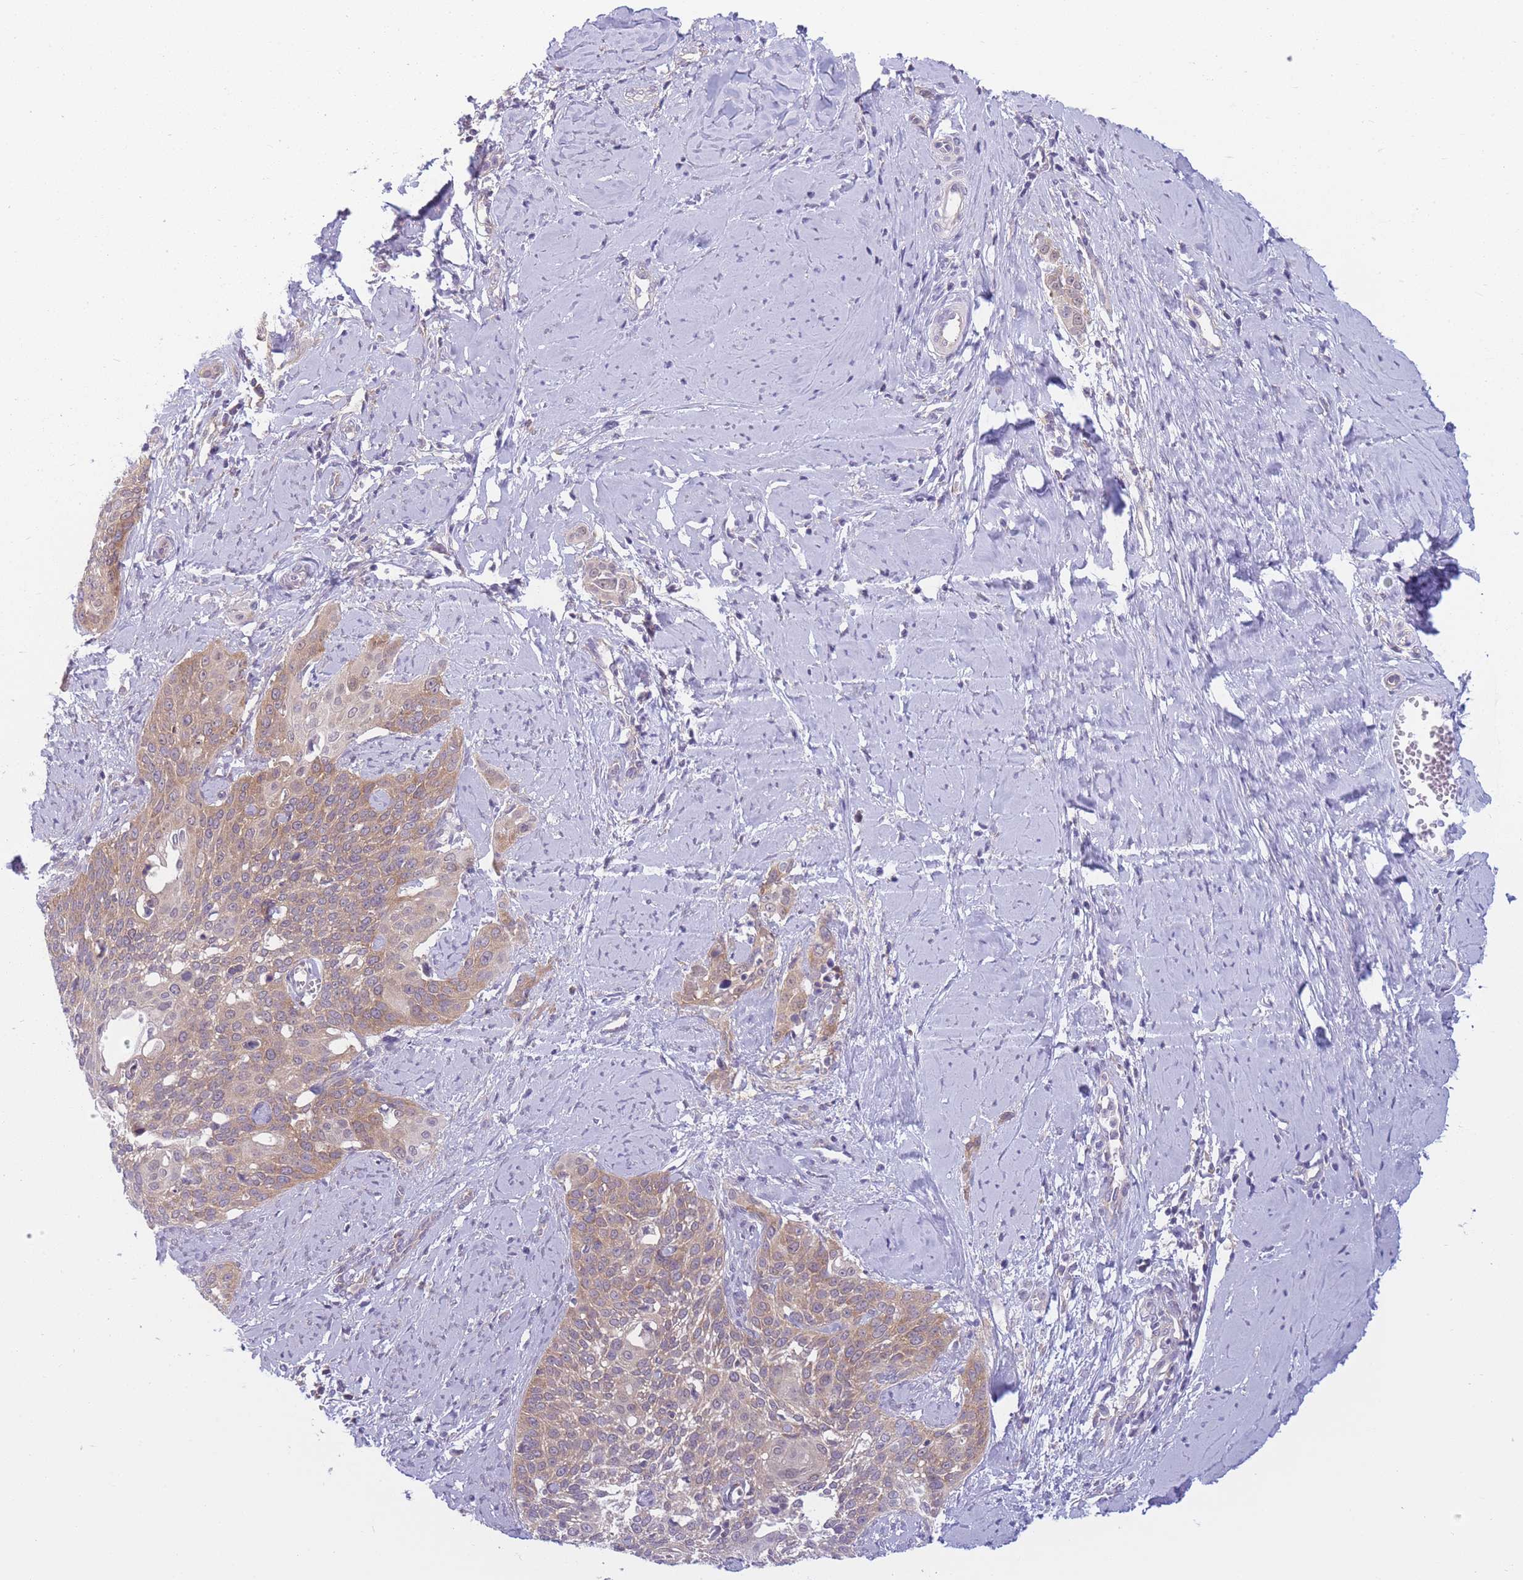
{"staining": {"intensity": "weak", "quantity": ">75%", "location": "cytoplasmic/membranous"}, "tissue": "cervical cancer", "cell_type": "Tumor cells", "image_type": "cancer", "snomed": [{"axis": "morphology", "description": "Squamous cell carcinoma, NOS"}, {"axis": "topography", "description": "Cervix"}], "caption": "This is an image of IHC staining of cervical cancer (squamous cell carcinoma), which shows weak expression in the cytoplasmic/membranous of tumor cells.", "gene": "PFDN6", "patient": {"sex": "female", "age": 44}}